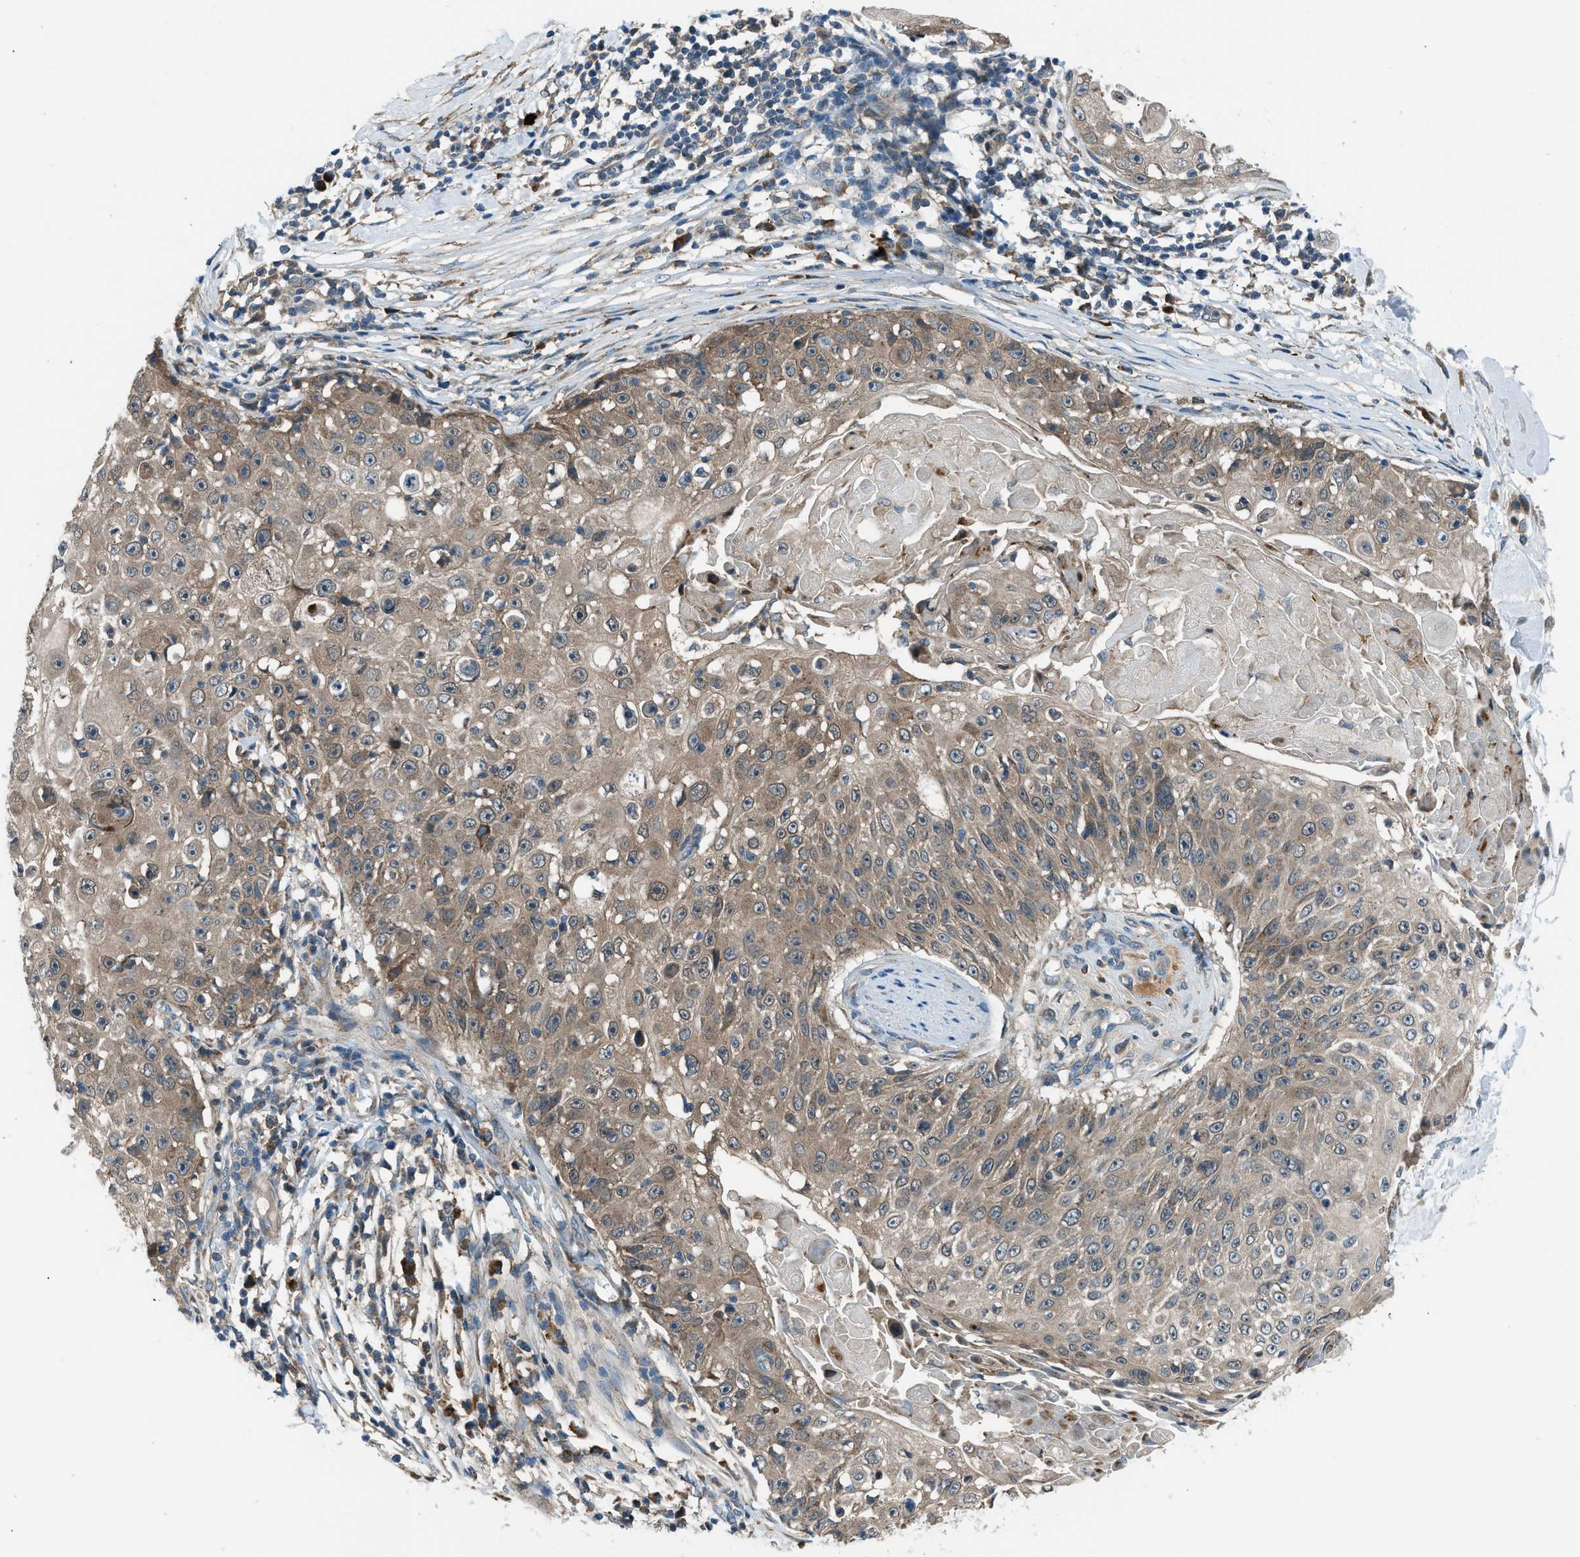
{"staining": {"intensity": "weak", "quantity": ">75%", "location": "cytoplasmic/membranous"}, "tissue": "skin cancer", "cell_type": "Tumor cells", "image_type": "cancer", "snomed": [{"axis": "morphology", "description": "Squamous cell carcinoma, NOS"}, {"axis": "topography", "description": "Skin"}], "caption": "A high-resolution image shows IHC staining of skin cancer, which demonstrates weak cytoplasmic/membranous positivity in approximately >75% of tumor cells. (DAB IHC with brightfield microscopy, high magnification).", "gene": "EDARADD", "patient": {"sex": "male", "age": 86}}